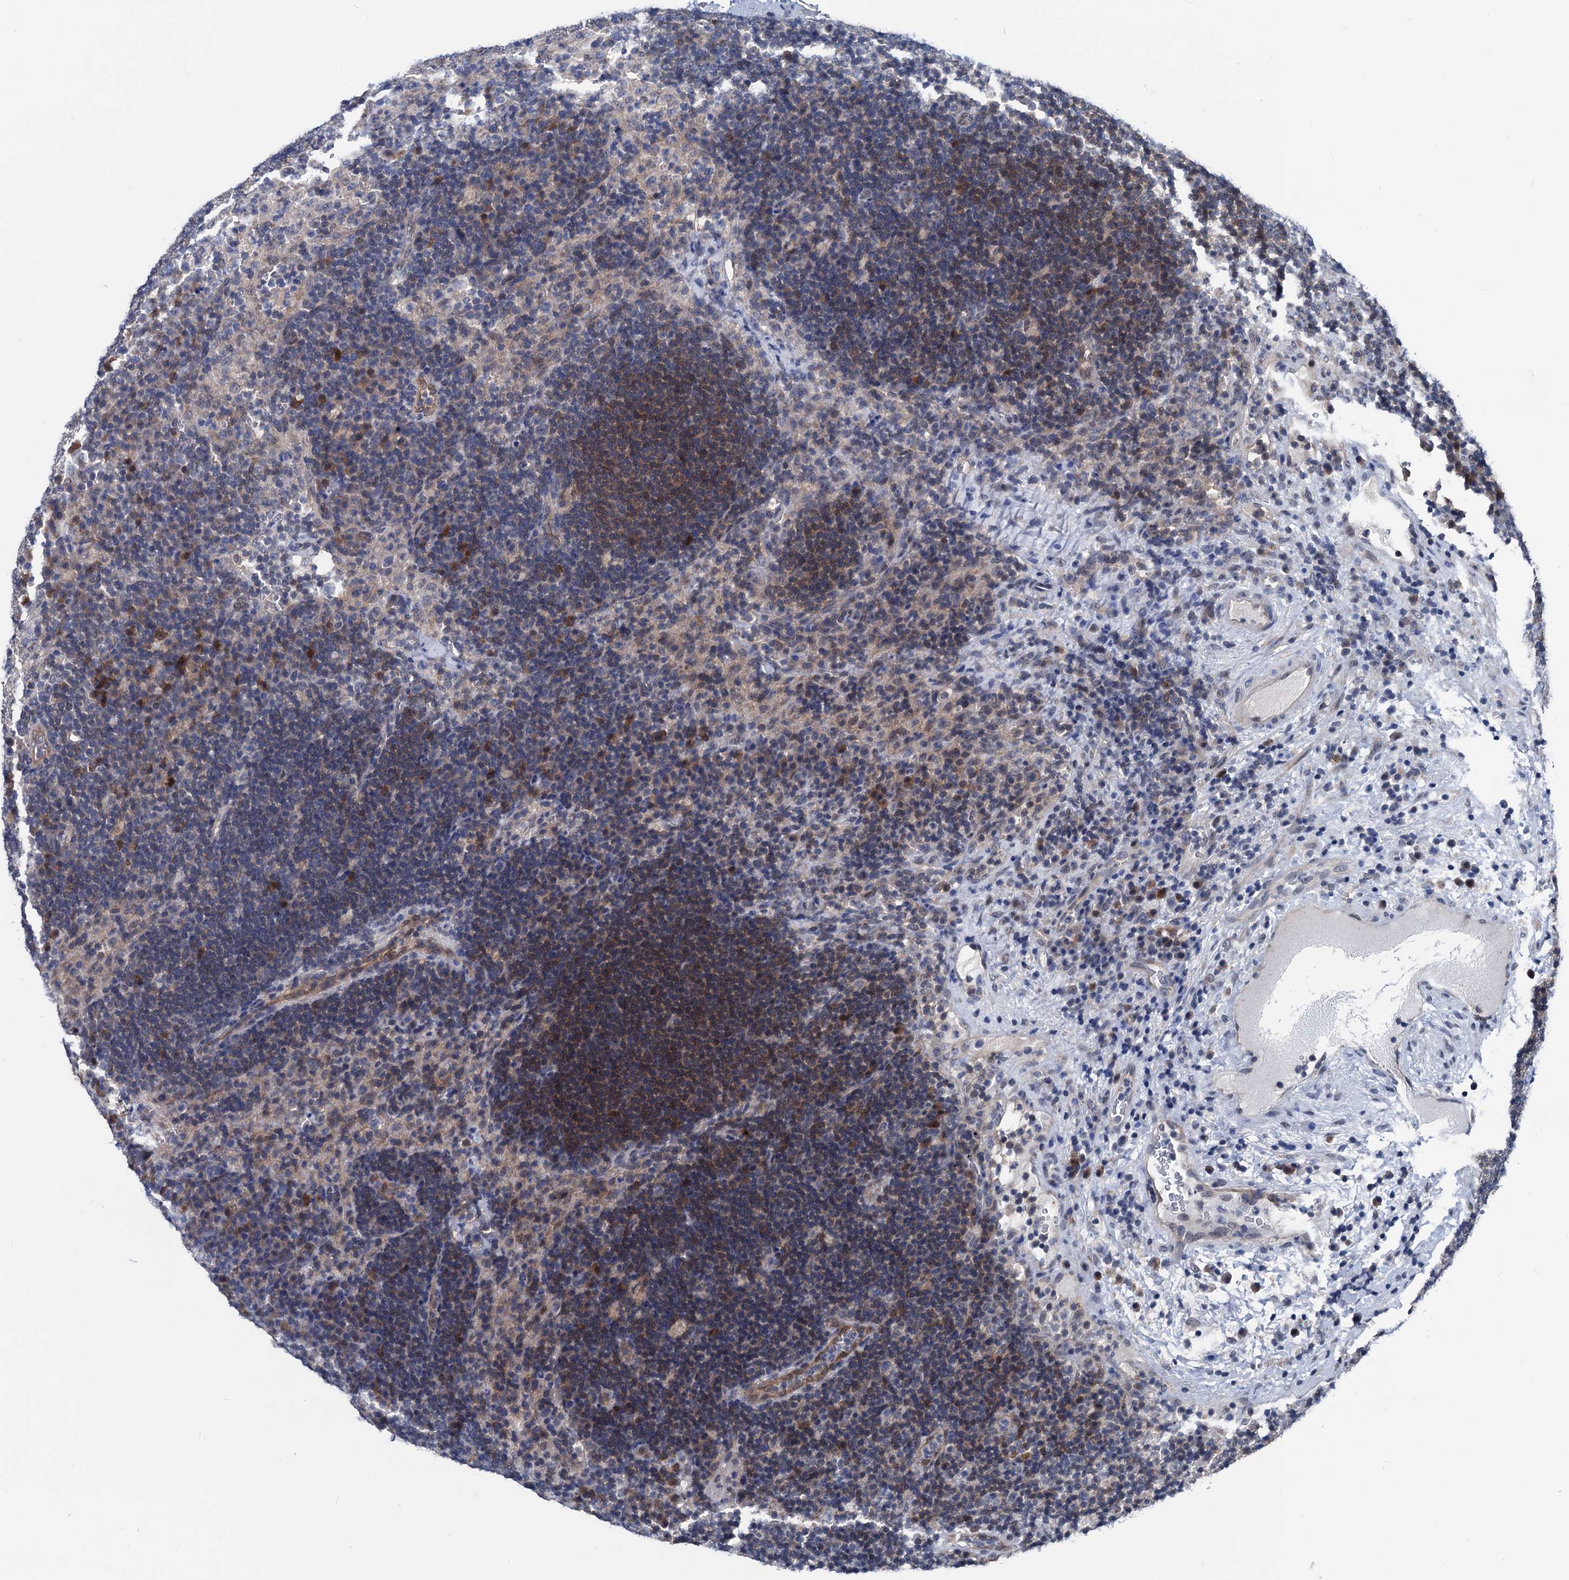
{"staining": {"intensity": "moderate", "quantity": "<25%", "location": "cytoplasmic/membranous"}, "tissue": "lymph node", "cell_type": "Non-germinal center cells", "image_type": "normal", "snomed": [{"axis": "morphology", "description": "Normal tissue, NOS"}, {"axis": "topography", "description": "Lymph node"}], "caption": "Immunohistochemistry (IHC) staining of unremarkable lymph node, which reveals low levels of moderate cytoplasmic/membranous expression in about <25% of non-germinal center cells indicating moderate cytoplasmic/membranous protein staining. The staining was performed using DAB (3,3'-diaminobenzidine) (brown) for protein detection and nuclei were counterstained in hematoxylin (blue).", "gene": "GLO1", "patient": {"sex": "female", "age": 70}}